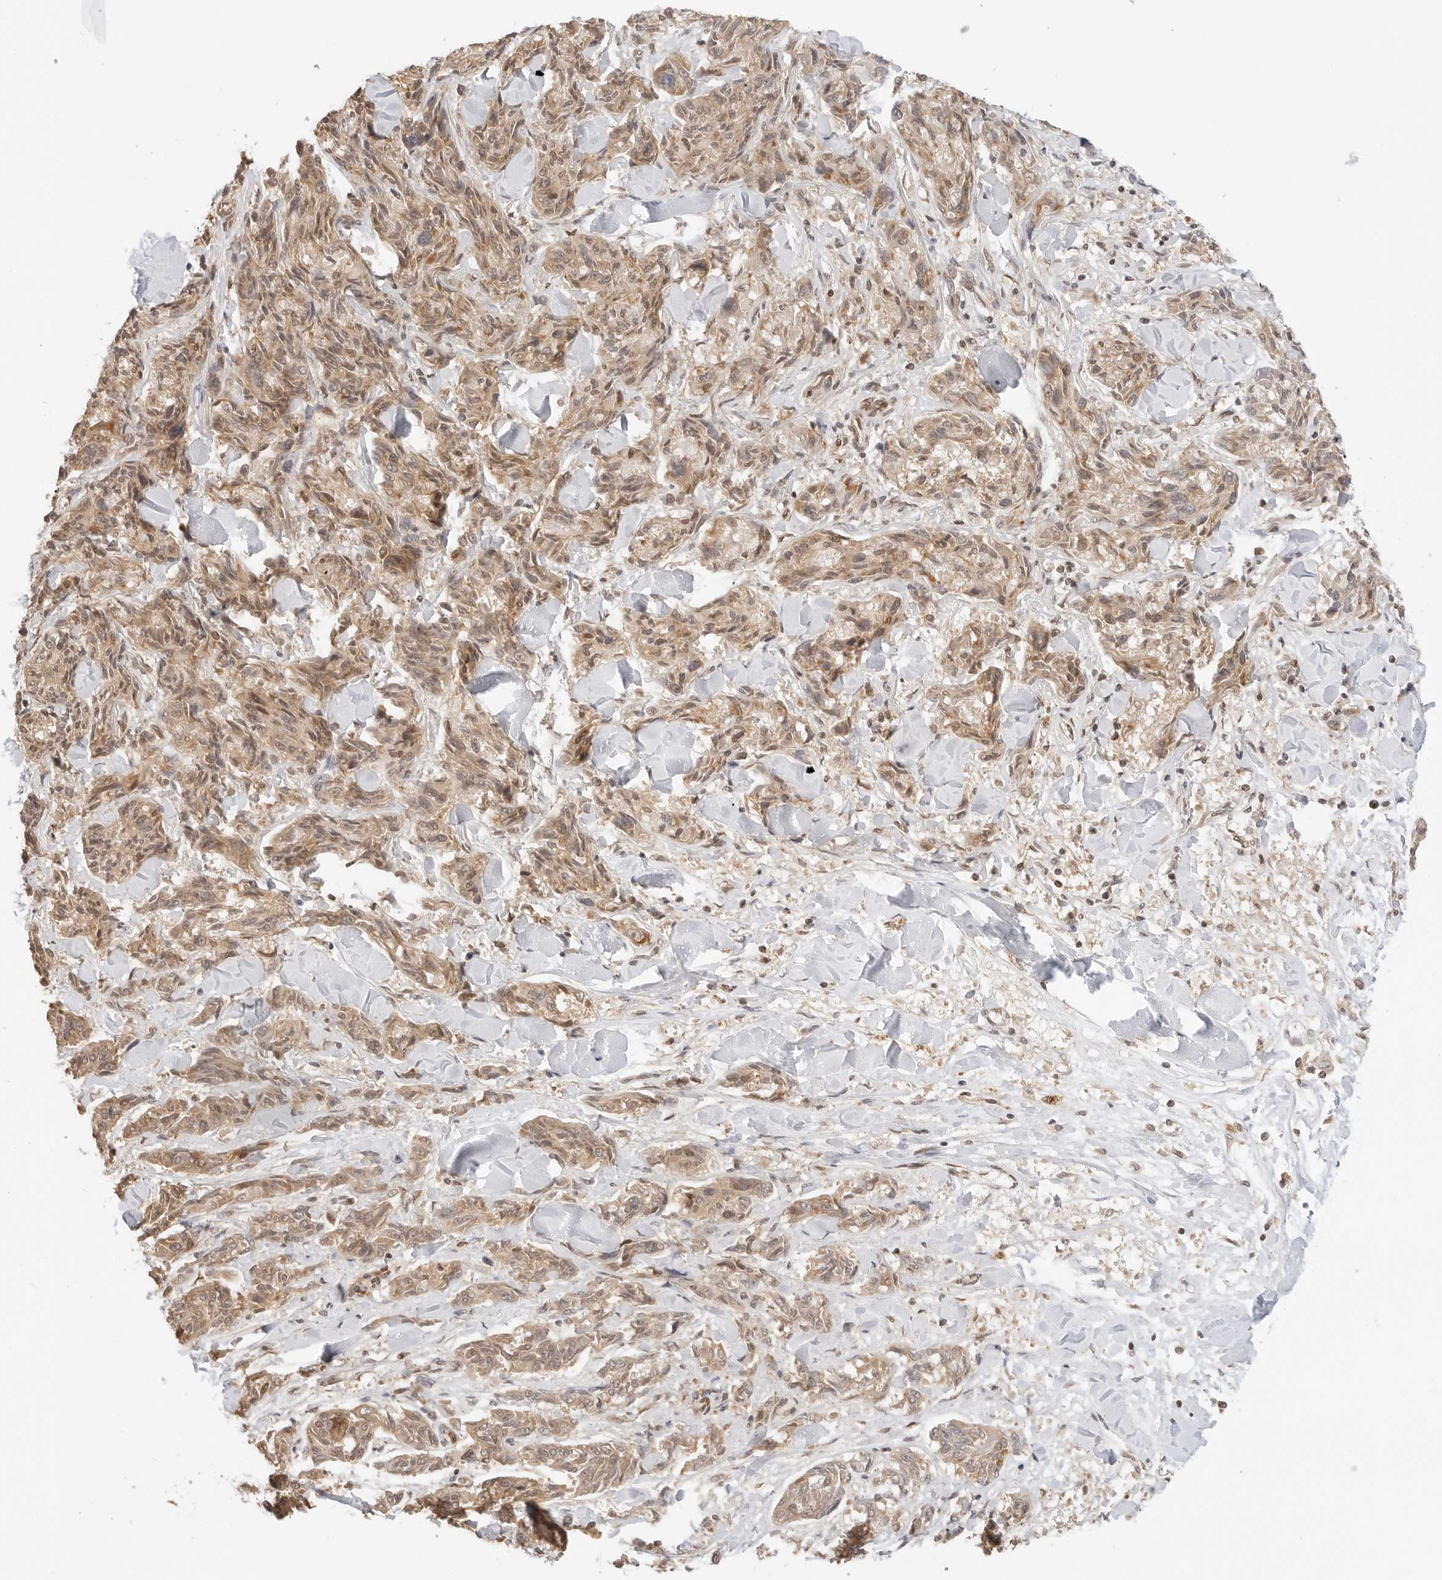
{"staining": {"intensity": "moderate", "quantity": ">75%", "location": "cytoplasmic/membranous,nuclear"}, "tissue": "melanoma", "cell_type": "Tumor cells", "image_type": "cancer", "snomed": [{"axis": "morphology", "description": "Malignant melanoma, NOS"}, {"axis": "topography", "description": "Skin"}], "caption": "This is an image of IHC staining of malignant melanoma, which shows moderate positivity in the cytoplasmic/membranous and nuclear of tumor cells.", "gene": "POLH", "patient": {"sex": "male", "age": 53}}